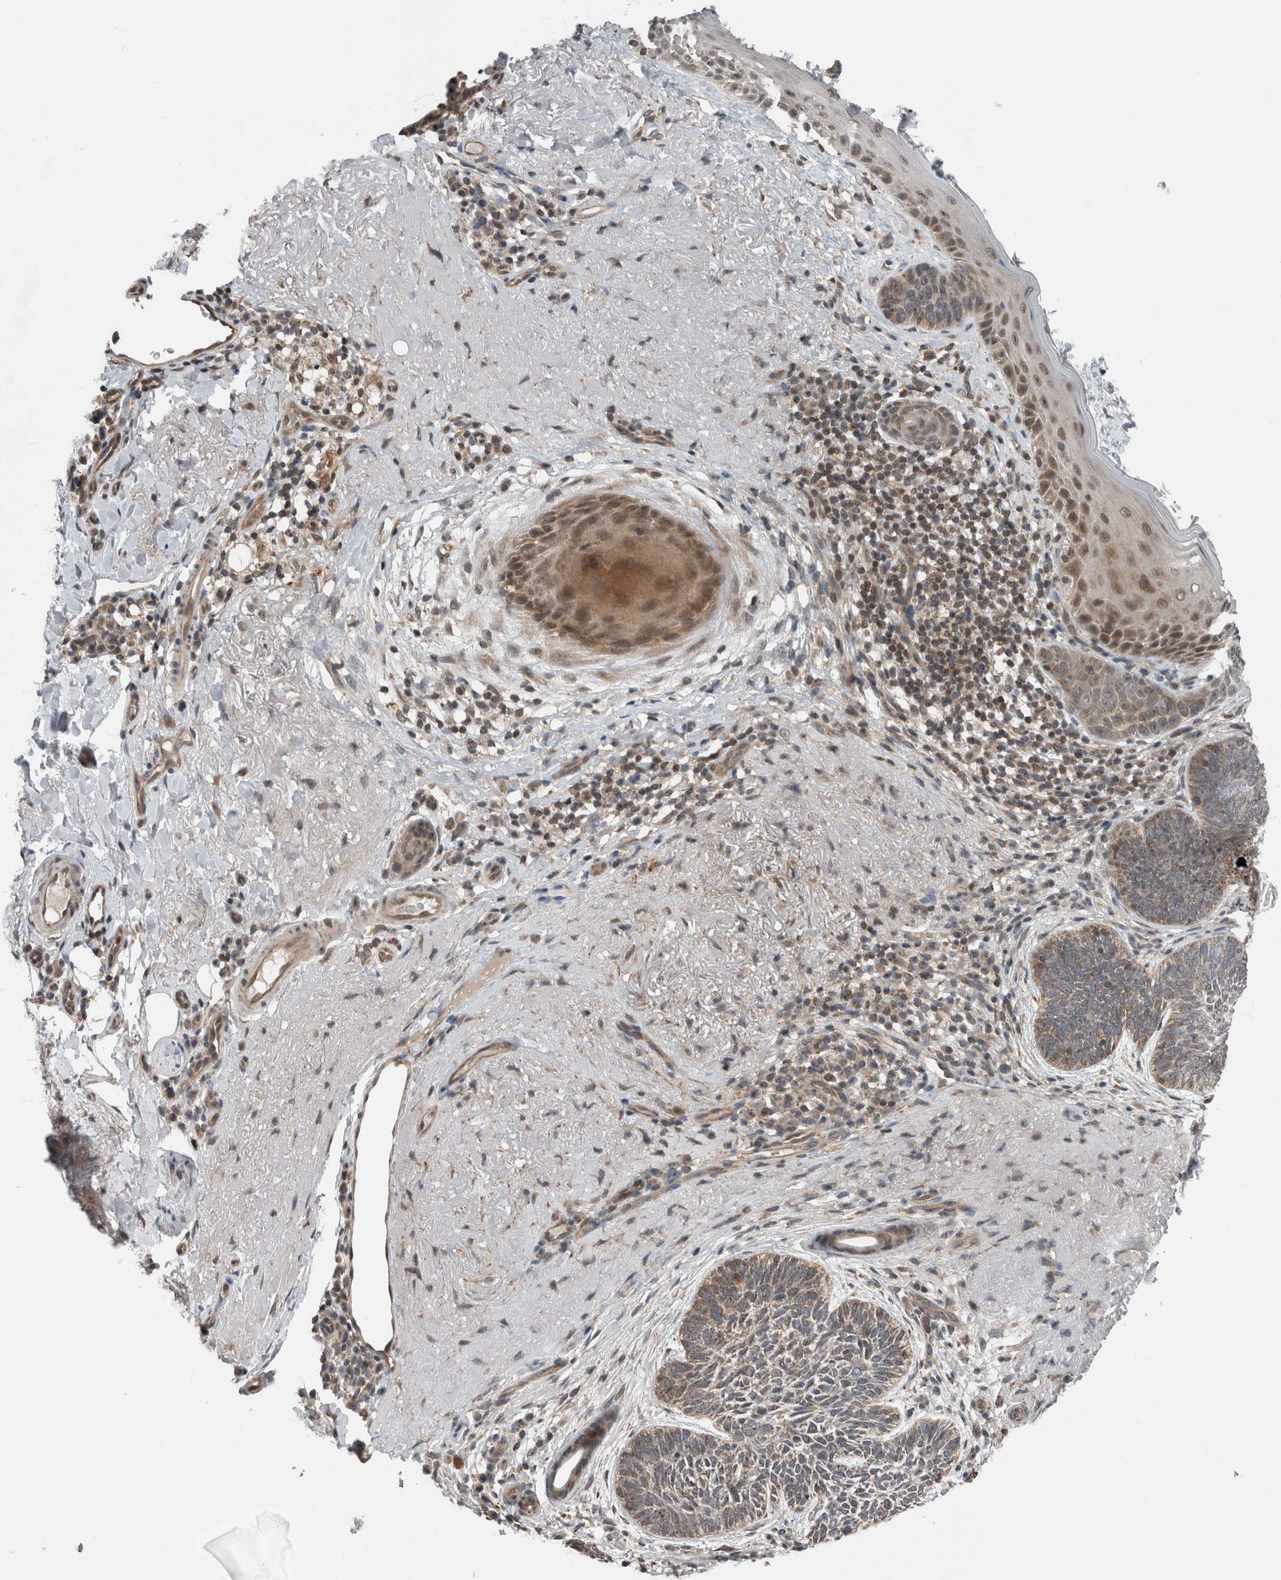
{"staining": {"intensity": "weak", "quantity": "25%-75%", "location": "cytoplasmic/membranous"}, "tissue": "skin cancer", "cell_type": "Tumor cells", "image_type": "cancer", "snomed": [{"axis": "morphology", "description": "Basal cell carcinoma"}, {"axis": "topography", "description": "Skin"}], "caption": "Skin cancer tissue demonstrates weak cytoplasmic/membranous staining in approximately 25%-75% of tumor cells", "gene": "ENY2", "patient": {"sex": "female", "age": 85}}